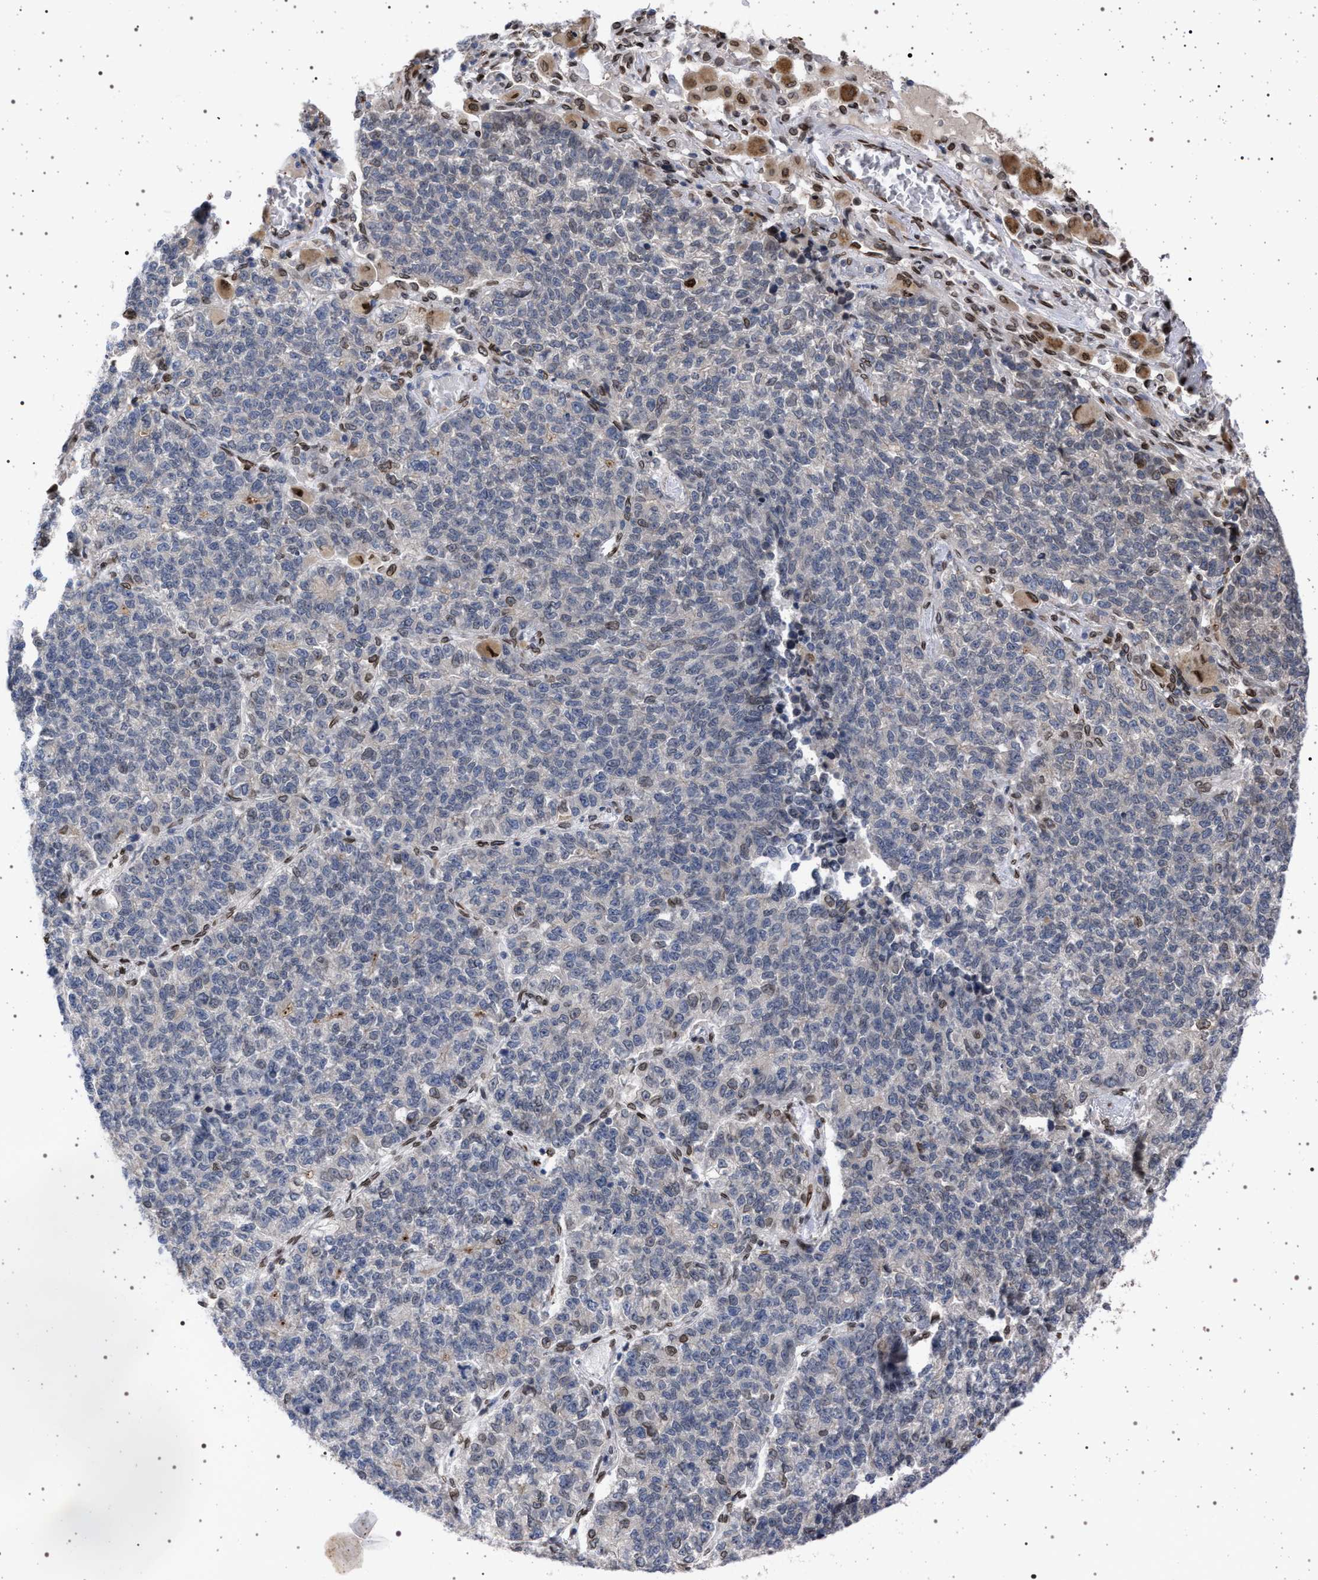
{"staining": {"intensity": "negative", "quantity": "none", "location": "none"}, "tissue": "lung cancer", "cell_type": "Tumor cells", "image_type": "cancer", "snomed": [{"axis": "morphology", "description": "Adenocarcinoma, NOS"}, {"axis": "topography", "description": "Lung"}], "caption": "Tumor cells show no significant staining in adenocarcinoma (lung). The staining was performed using DAB to visualize the protein expression in brown, while the nuclei were stained in blue with hematoxylin (Magnification: 20x).", "gene": "ING2", "patient": {"sex": "male", "age": 49}}